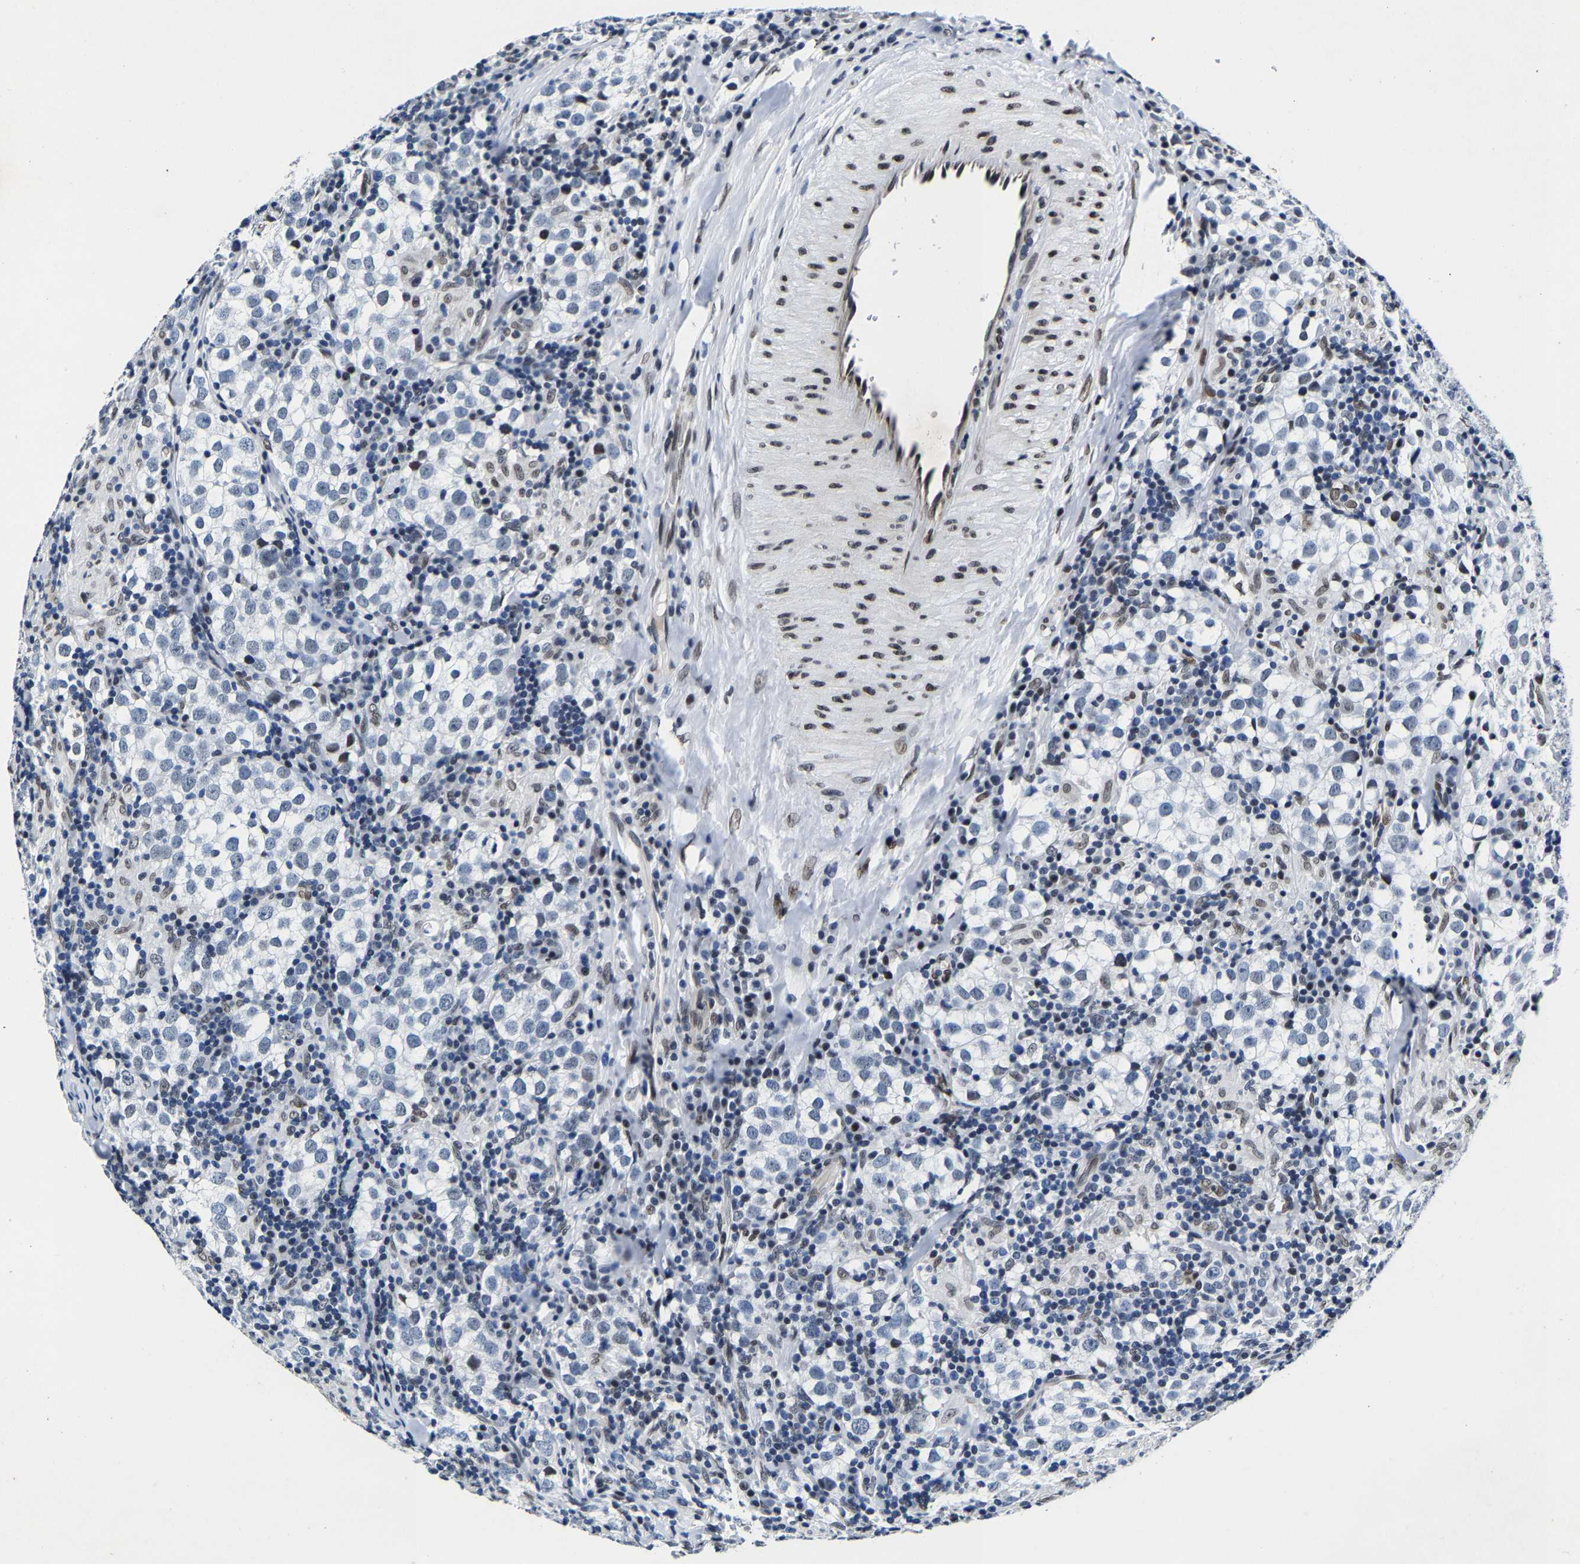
{"staining": {"intensity": "negative", "quantity": "none", "location": "none"}, "tissue": "testis cancer", "cell_type": "Tumor cells", "image_type": "cancer", "snomed": [{"axis": "morphology", "description": "Seminoma, NOS"}, {"axis": "morphology", "description": "Carcinoma, Embryonal, NOS"}, {"axis": "topography", "description": "Testis"}], "caption": "Tumor cells are negative for protein expression in human testis cancer (embryonal carcinoma).", "gene": "UBN2", "patient": {"sex": "male", "age": 36}}